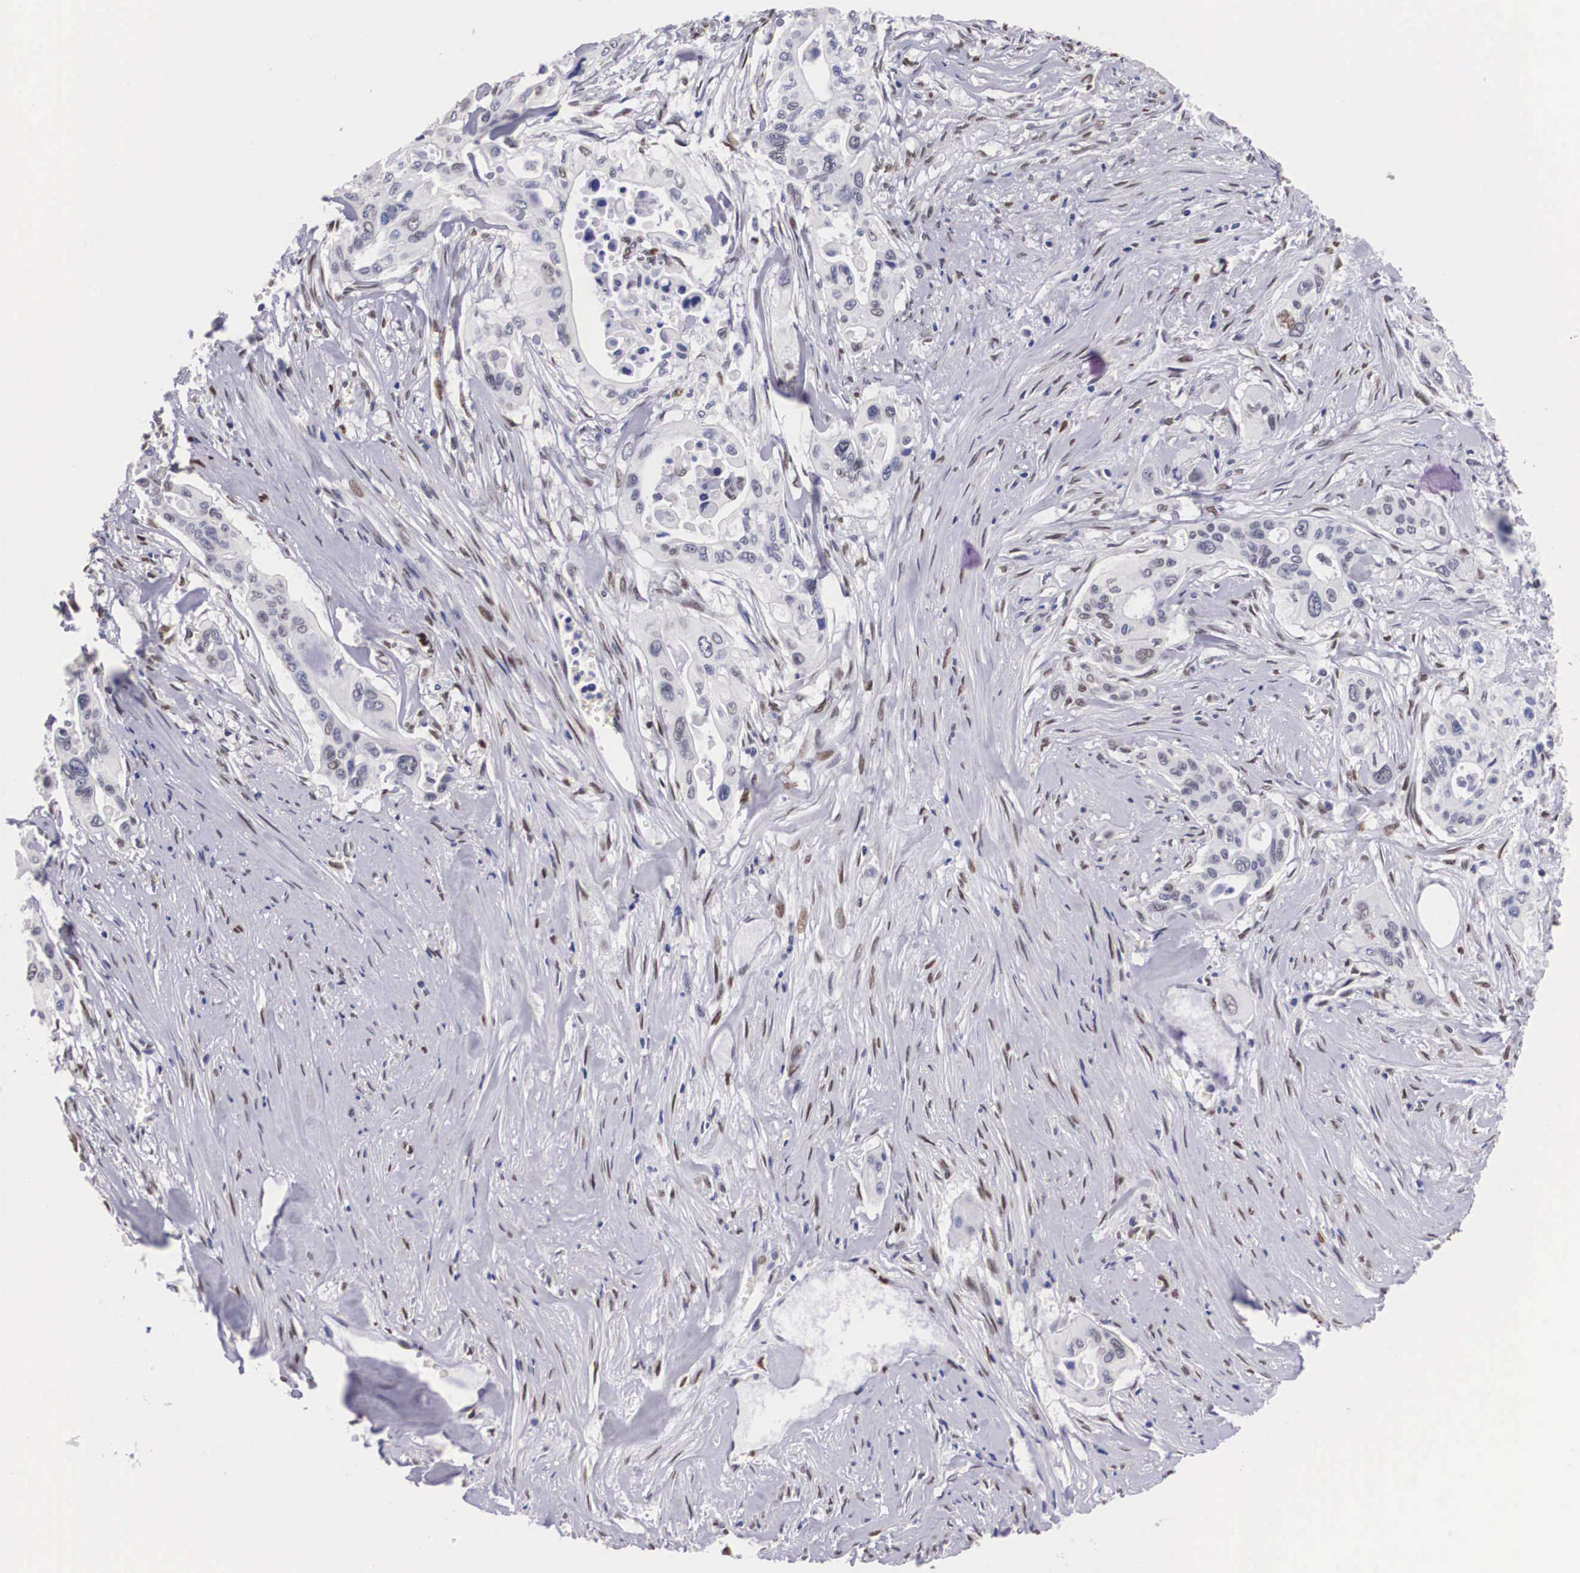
{"staining": {"intensity": "weak", "quantity": "<25%", "location": "nuclear"}, "tissue": "pancreatic cancer", "cell_type": "Tumor cells", "image_type": "cancer", "snomed": [{"axis": "morphology", "description": "Adenocarcinoma, NOS"}, {"axis": "topography", "description": "Pancreas"}], "caption": "DAB (3,3'-diaminobenzidine) immunohistochemical staining of adenocarcinoma (pancreatic) exhibits no significant expression in tumor cells. The staining was performed using DAB (3,3'-diaminobenzidine) to visualize the protein expression in brown, while the nuclei were stained in blue with hematoxylin (Magnification: 20x).", "gene": "KHDRBS3", "patient": {"sex": "male", "age": 77}}